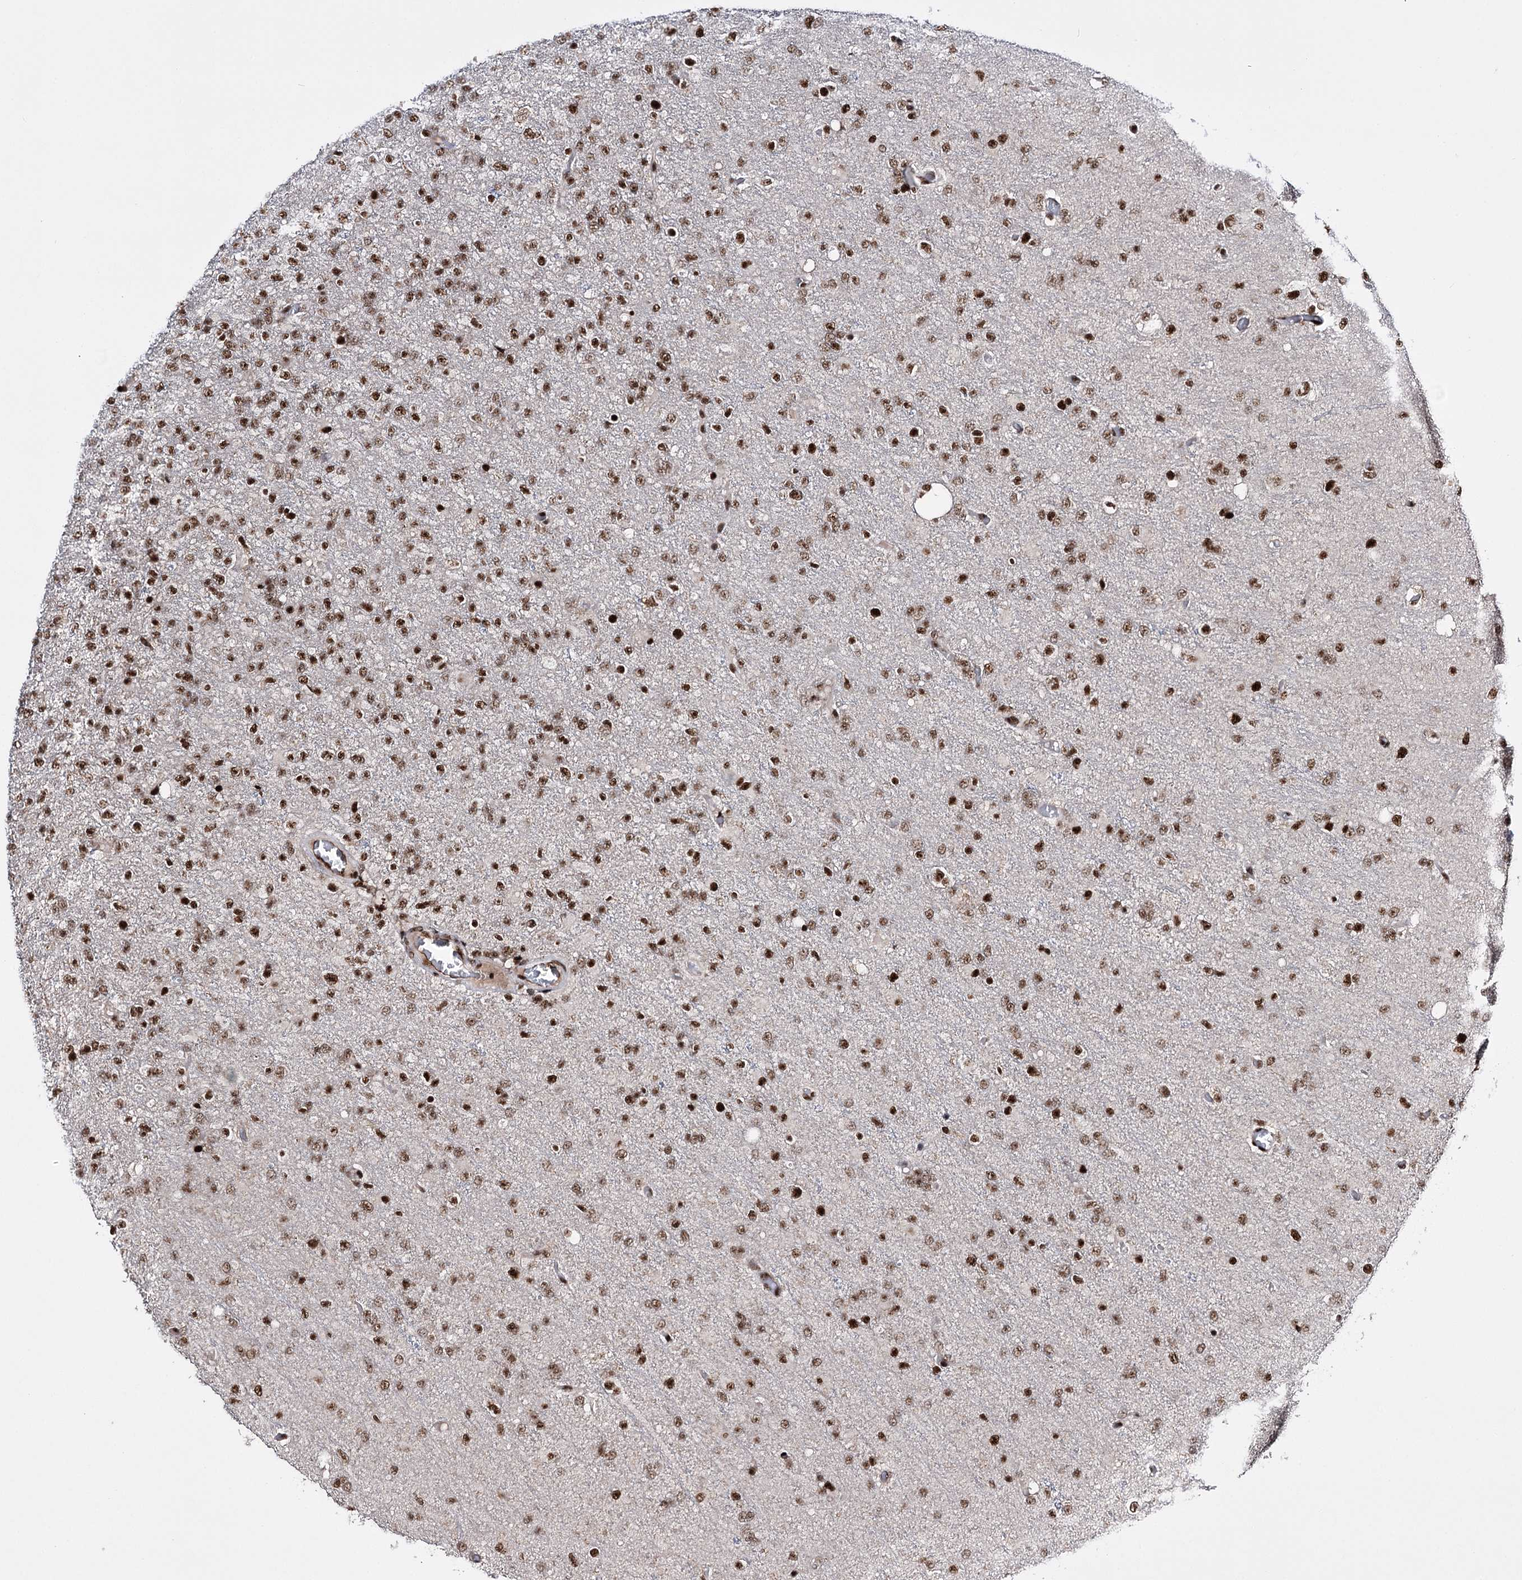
{"staining": {"intensity": "strong", "quantity": ">75%", "location": "nuclear"}, "tissue": "glioma", "cell_type": "Tumor cells", "image_type": "cancer", "snomed": [{"axis": "morphology", "description": "Glioma, malignant, High grade"}, {"axis": "topography", "description": "Brain"}], "caption": "A brown stain shows strong nuclear staining of a protein in human malignant high-grade glioma tumor cells.", "gene": "PRPF40A", "patient": {"sex": "female", "age": 74}}